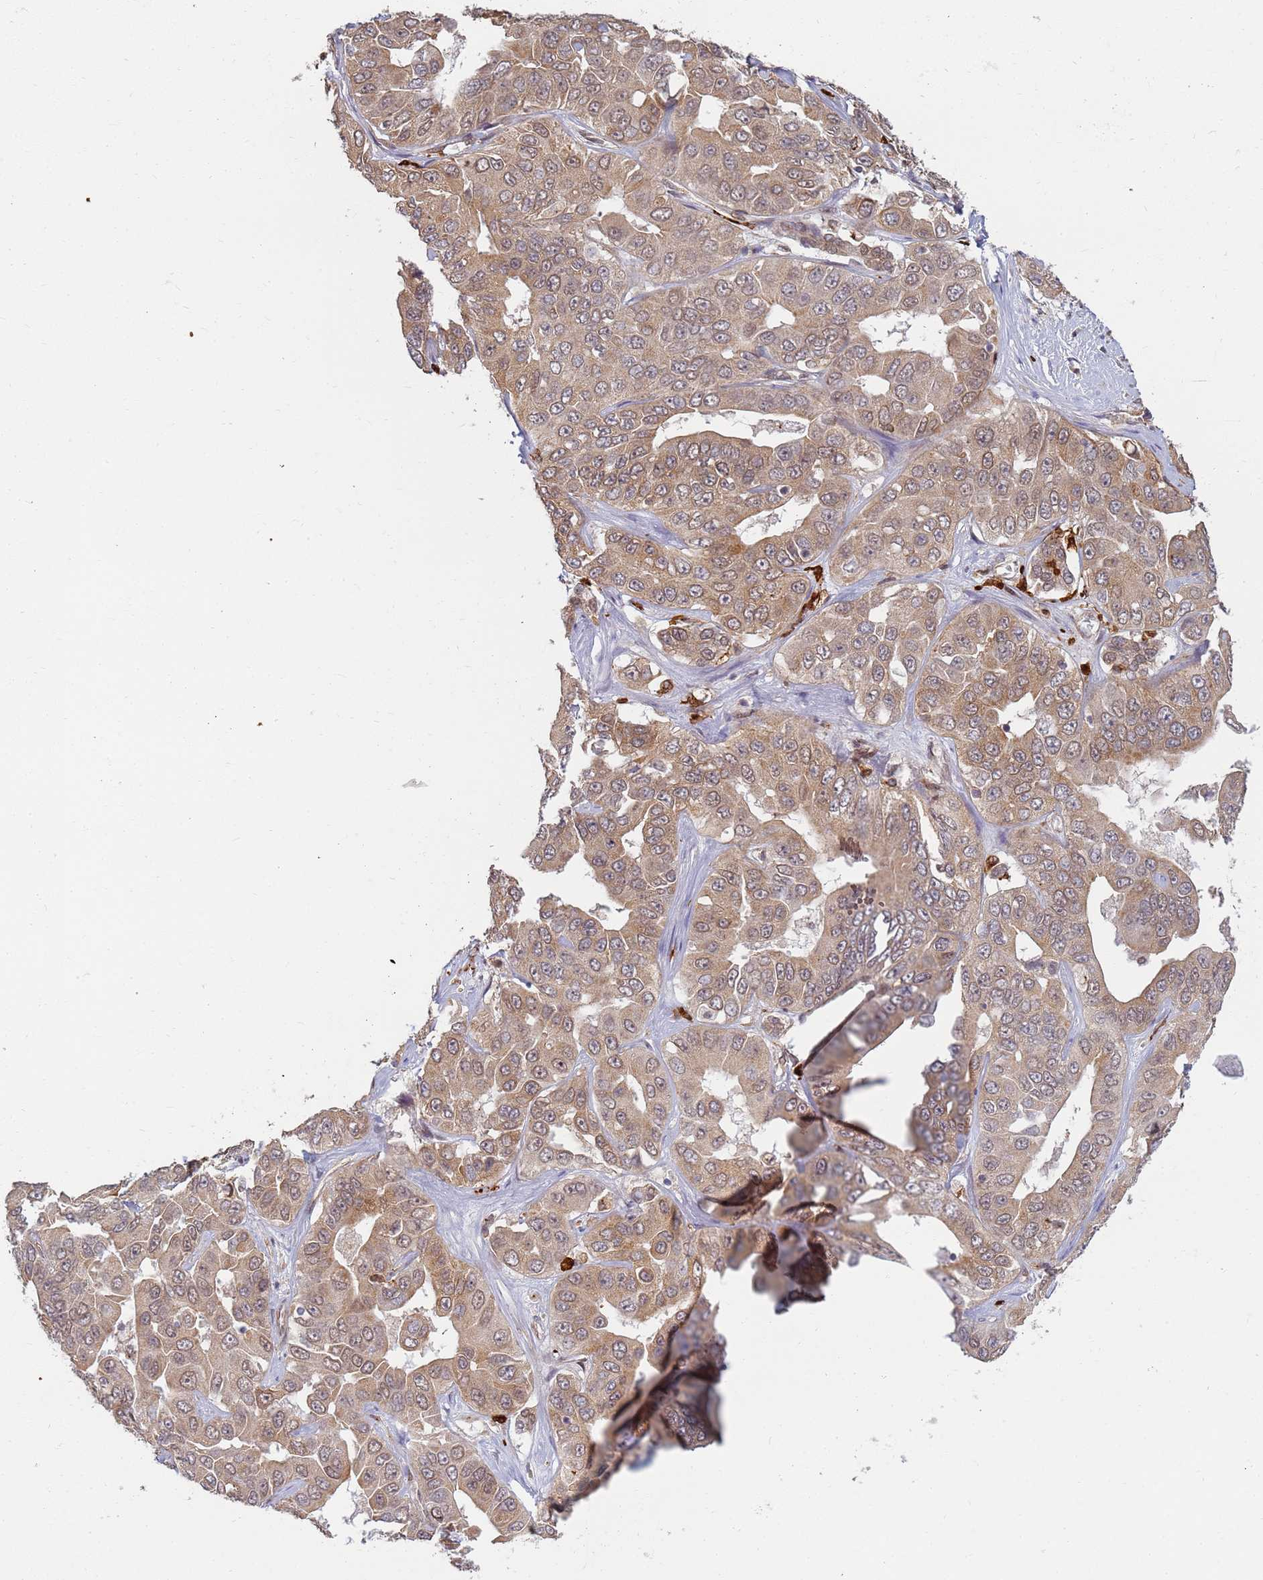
{"staining": {"intensity": "moderate", "quantity": ">75%", "location": "cytoplasmic/membranous"}, "tissue": "liver cancer", "cell_type": "Tumor cells", "image_type": "cancer", "snomed": [{"axis": "morphology", "description": "Cholangiocarcinoma"}, {"axis": "topography", "description": "Liver"}], "caption": "Protein expression by immunohistochemistry exhibits moderate cytoplasmic/membranous staining in about >75% of tumor cells in liver cancer. The staining is performed using DAB (3,3'-diaminobenzidine) brown chromogen to label protein expression. The nuclei are counter-stained blue using hematoxylin.", "gene": "CEP170", "patient": {"sex": "female", "age": 52}}